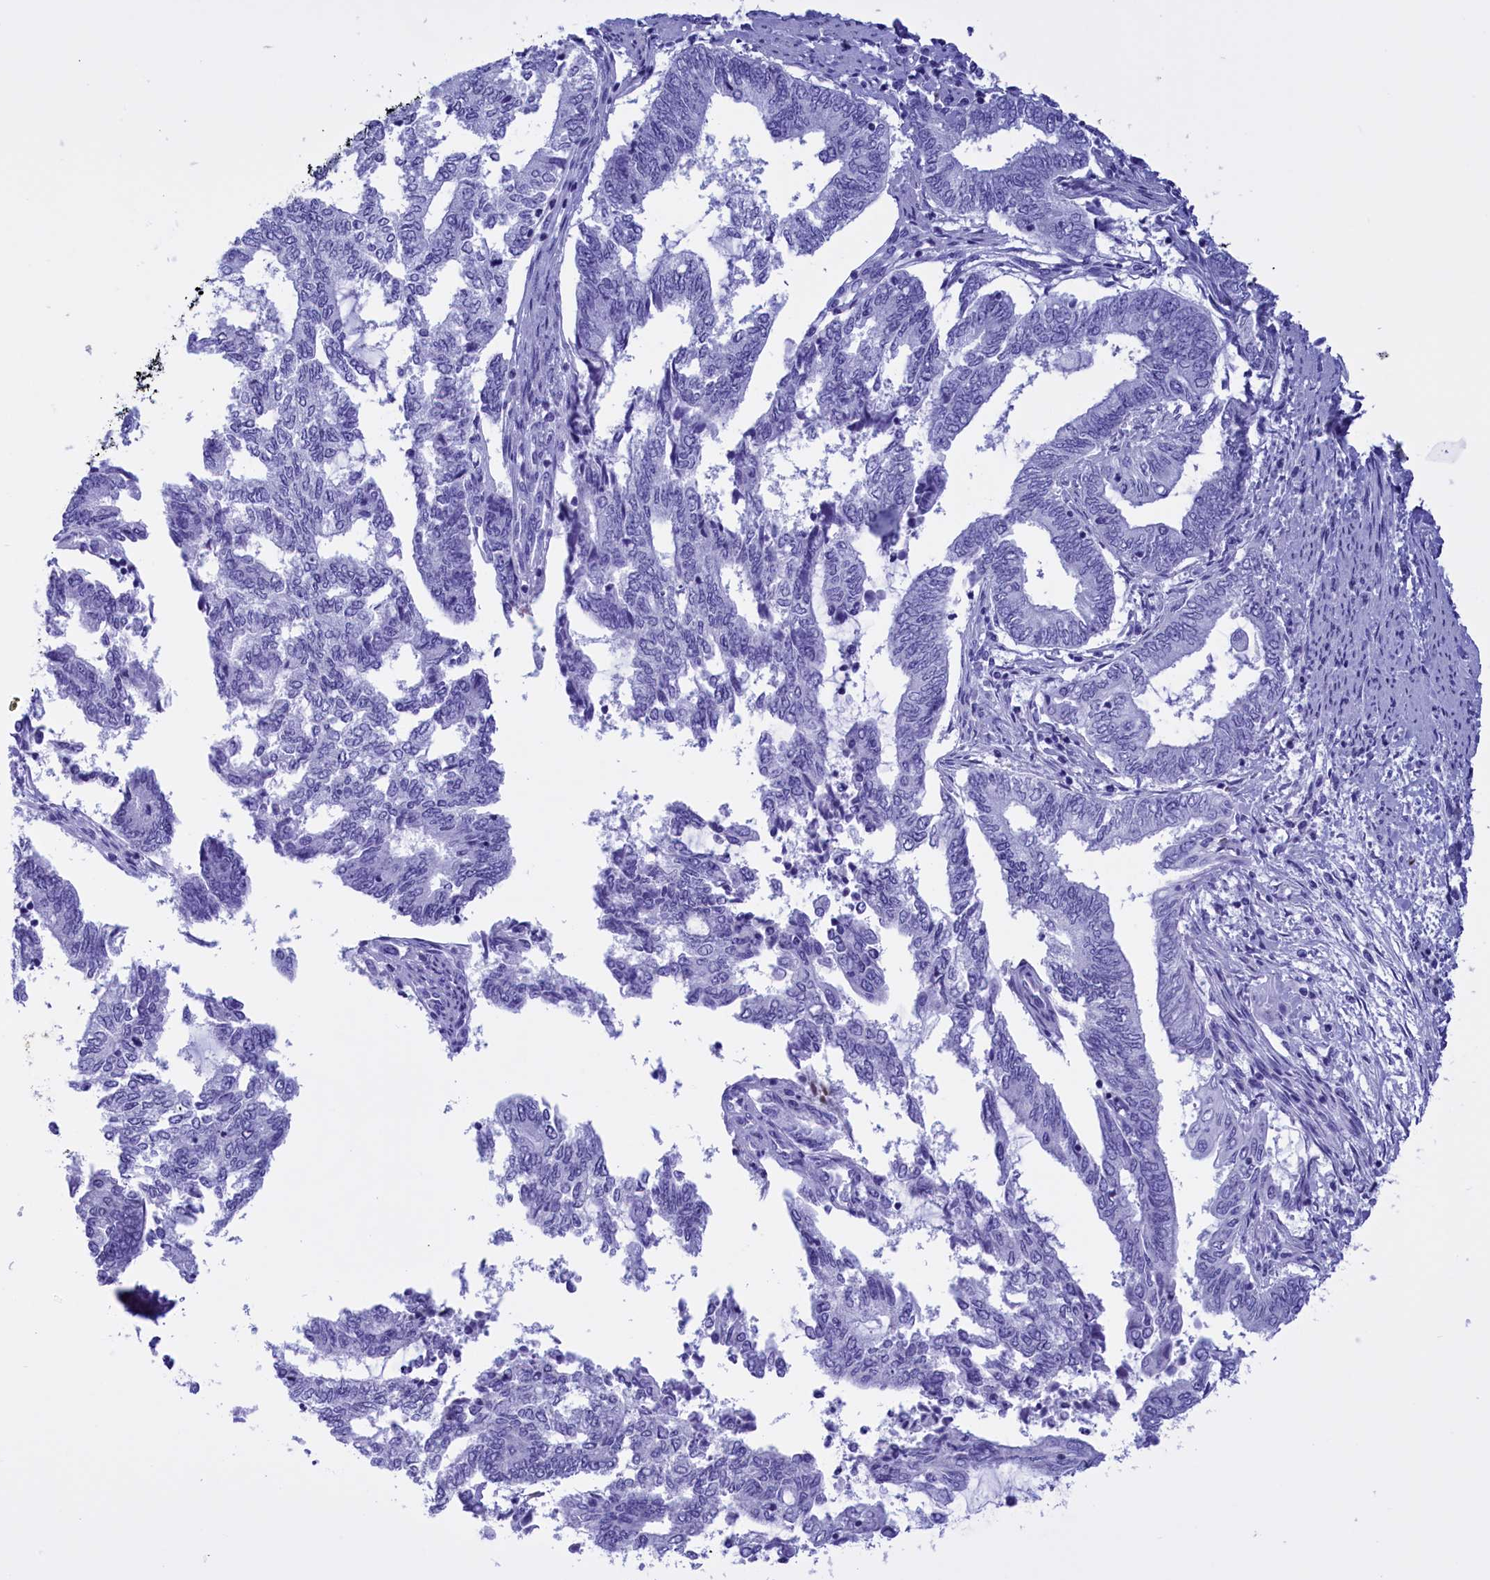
{"staining": {"intensity": "negative", "quantity": "none", "location": "none"}, "tissue": "endometrial cancer", "cell_type": "Tumor cells", "image_type": "cancer", "snomed": [{"axis": "morphology", "description": "Adenocarcinoma, NOS"}, {"axis": "topography", "description": "Uterus"}, {"axis": "topography", "description": "Endometrium"}], "caption": "Immunohistochemical staining of endometrial cancer (adenocarcinoma) shows no significant positivity in tumor cells.", "gene": "BRI3", "patient": {"sex": "female", "age": 70}}